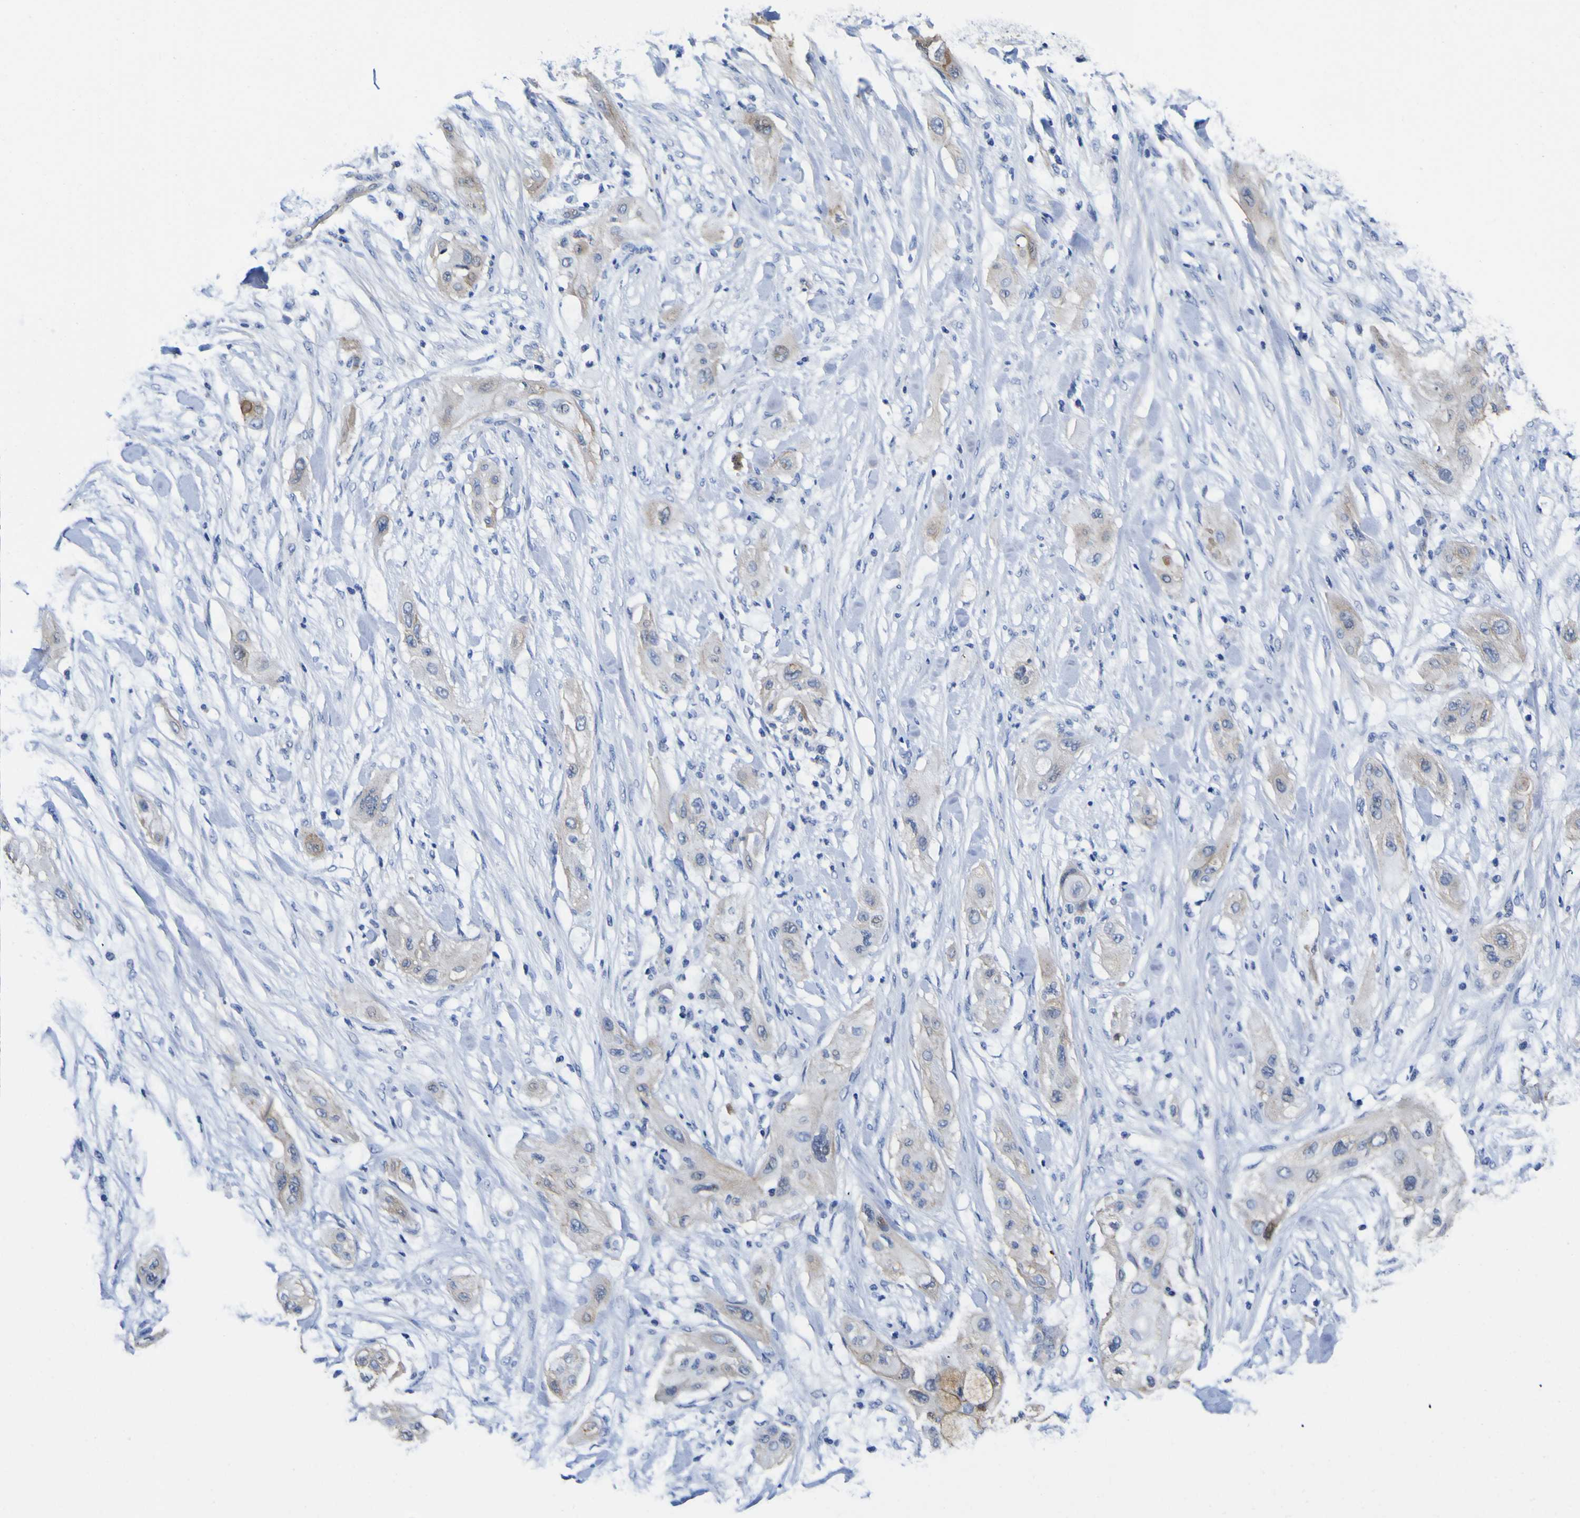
{"staining": {"intensity": "negative", "quantity": "none", "location": "none"}, "tissue": "lung cancer", "cell_type": "Tumor cells", "image_type": "cancer", "snomed": [{"axis": "morphology", "description": "Squamous cell carcinoma, NOS"}, {"axis": "topography", "description": "Lung"}], "caption": "Immunohistochemical staining of lung cancer (squamous cell carcinoma) displays no significant expression in tumor cells.", "gene": "CD151", "patient": {"sex": "female", "age": 47}}